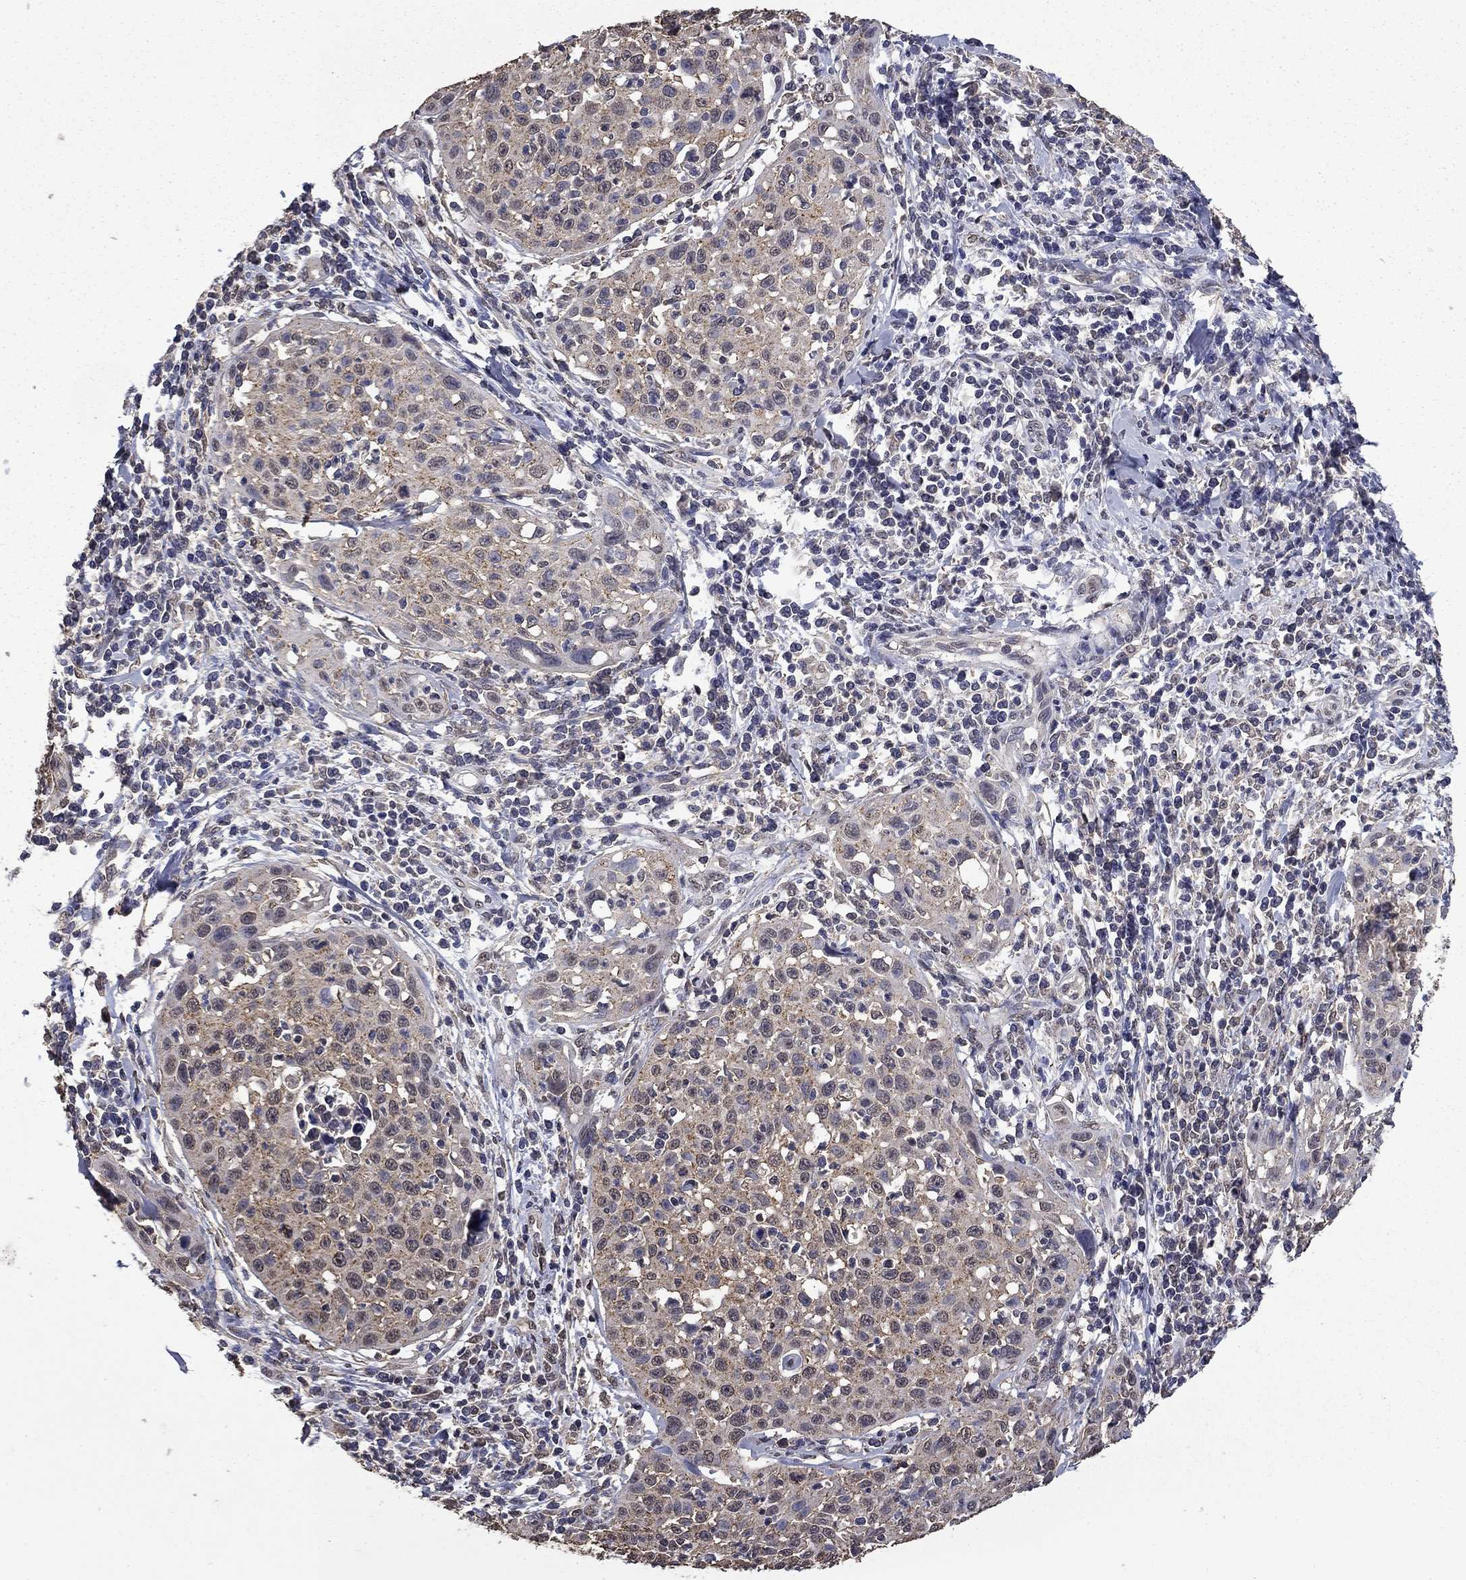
{"staining": {"intensity": "negative", "quantity": "none", "location": "none"}, "tissue": "cervical cancer", "cell_type": "Tumor cells", "image_type": "cancer", "snomed": [{"axis": "morphology", "description": "Squamous cell carcinoma, NOS"}, {"axis": "topography", "description": "Cervix"}], "caption": "This is a image of immunohistochemistry (IHC) staining of squamous cell carcinoma (cervical), which shows no staining in tumor cells. (DAB (3,3'-diaminobenzidine) immunohistochemistry (IHC), high magnification).", "gene": "MFAP3L", "patient": {"sex": "female", "age": 26}}